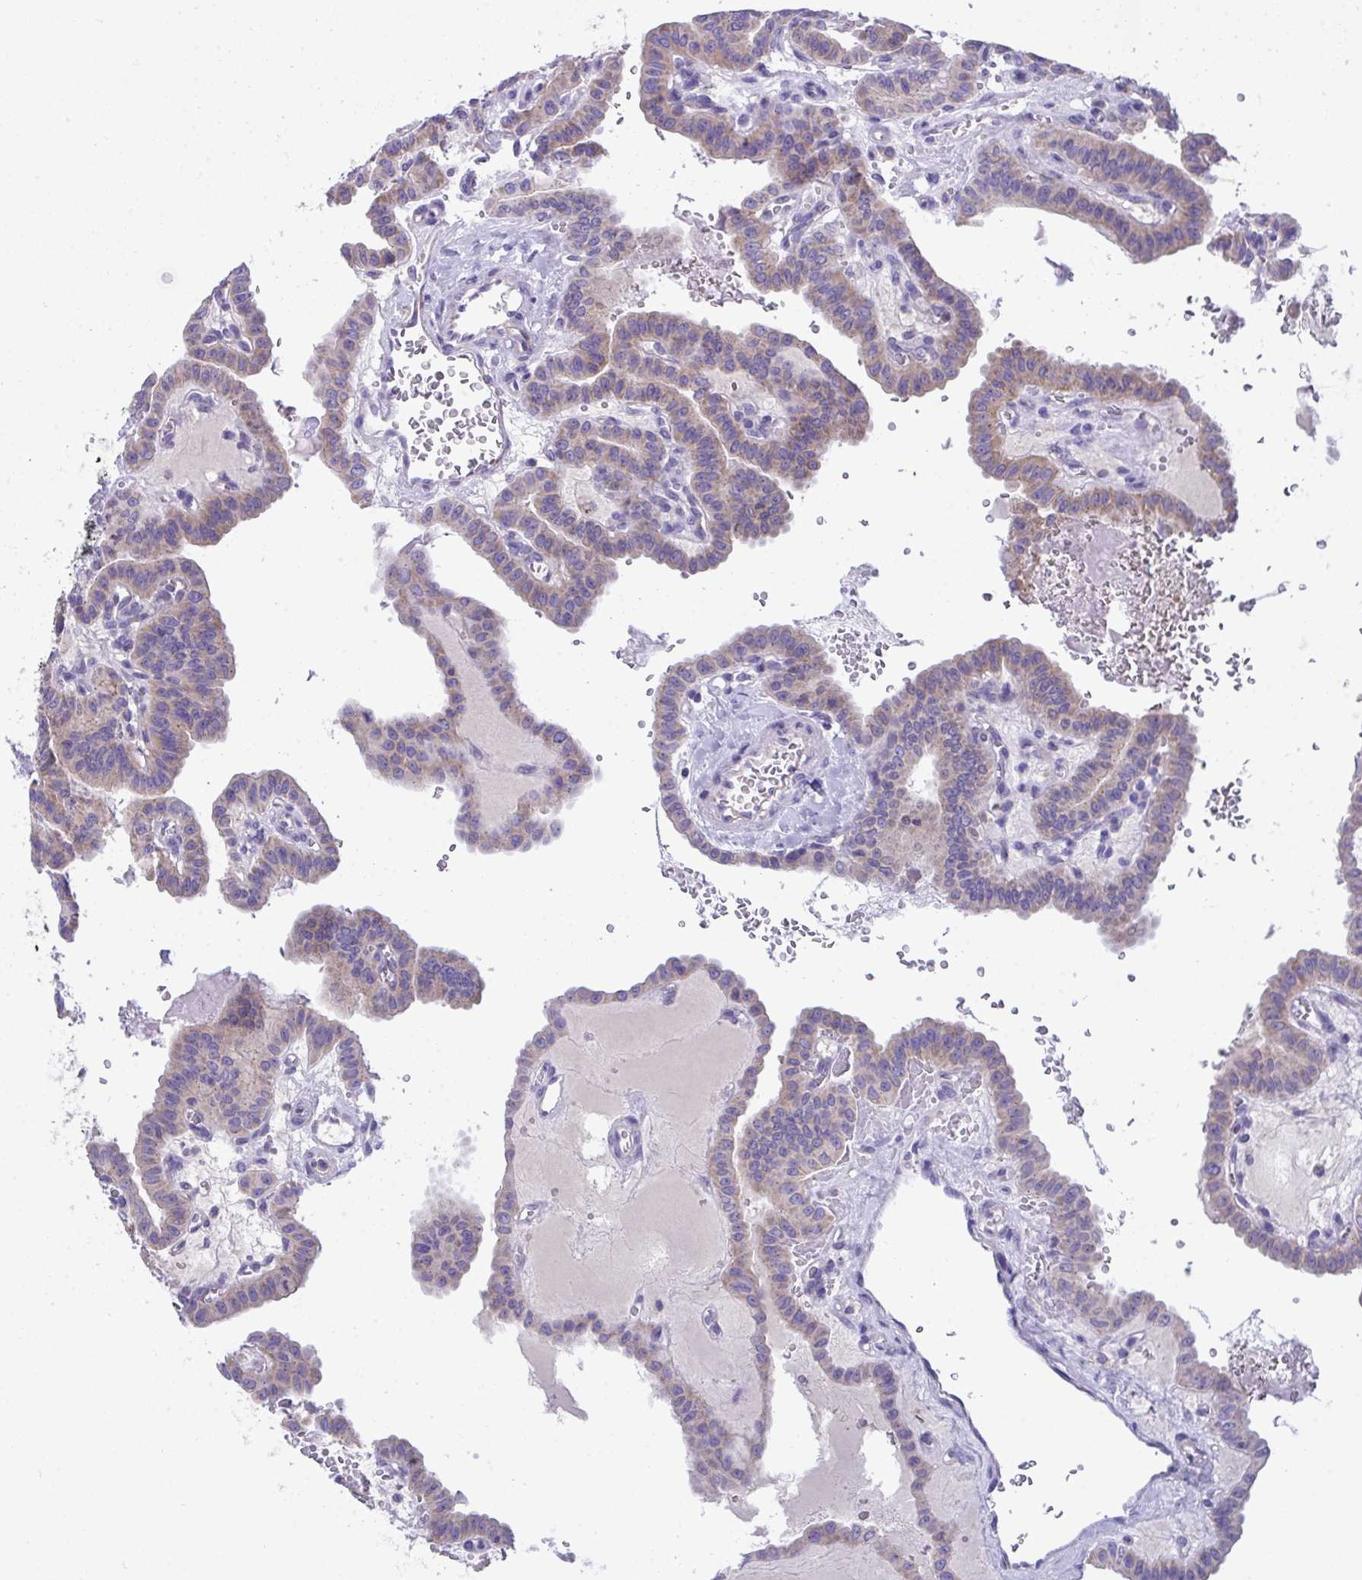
{"staining": {"intensity": "moderate", "quantity": ">75%", "location": "cytoplasmic/membranous"}, "tissue": "thyroid cancer", "cell_type": "Tumor cells", "image_type": "cancer", "snomed": [{"axis": "morphology", "description": "Papillary adenocarcinoma, NOS"}, {"axis": "topography", "description": "Thyroid gland"}], "caption": "Thyroid papillary adenocarcinoma tissue exhibits moderate cytoplasmic/membranous staining in approximately >75% of tumor cells, visualized by immunohistochemistry.", "gene": "PLA2G12B", "patient": {"sex": "male", "age": 87}}